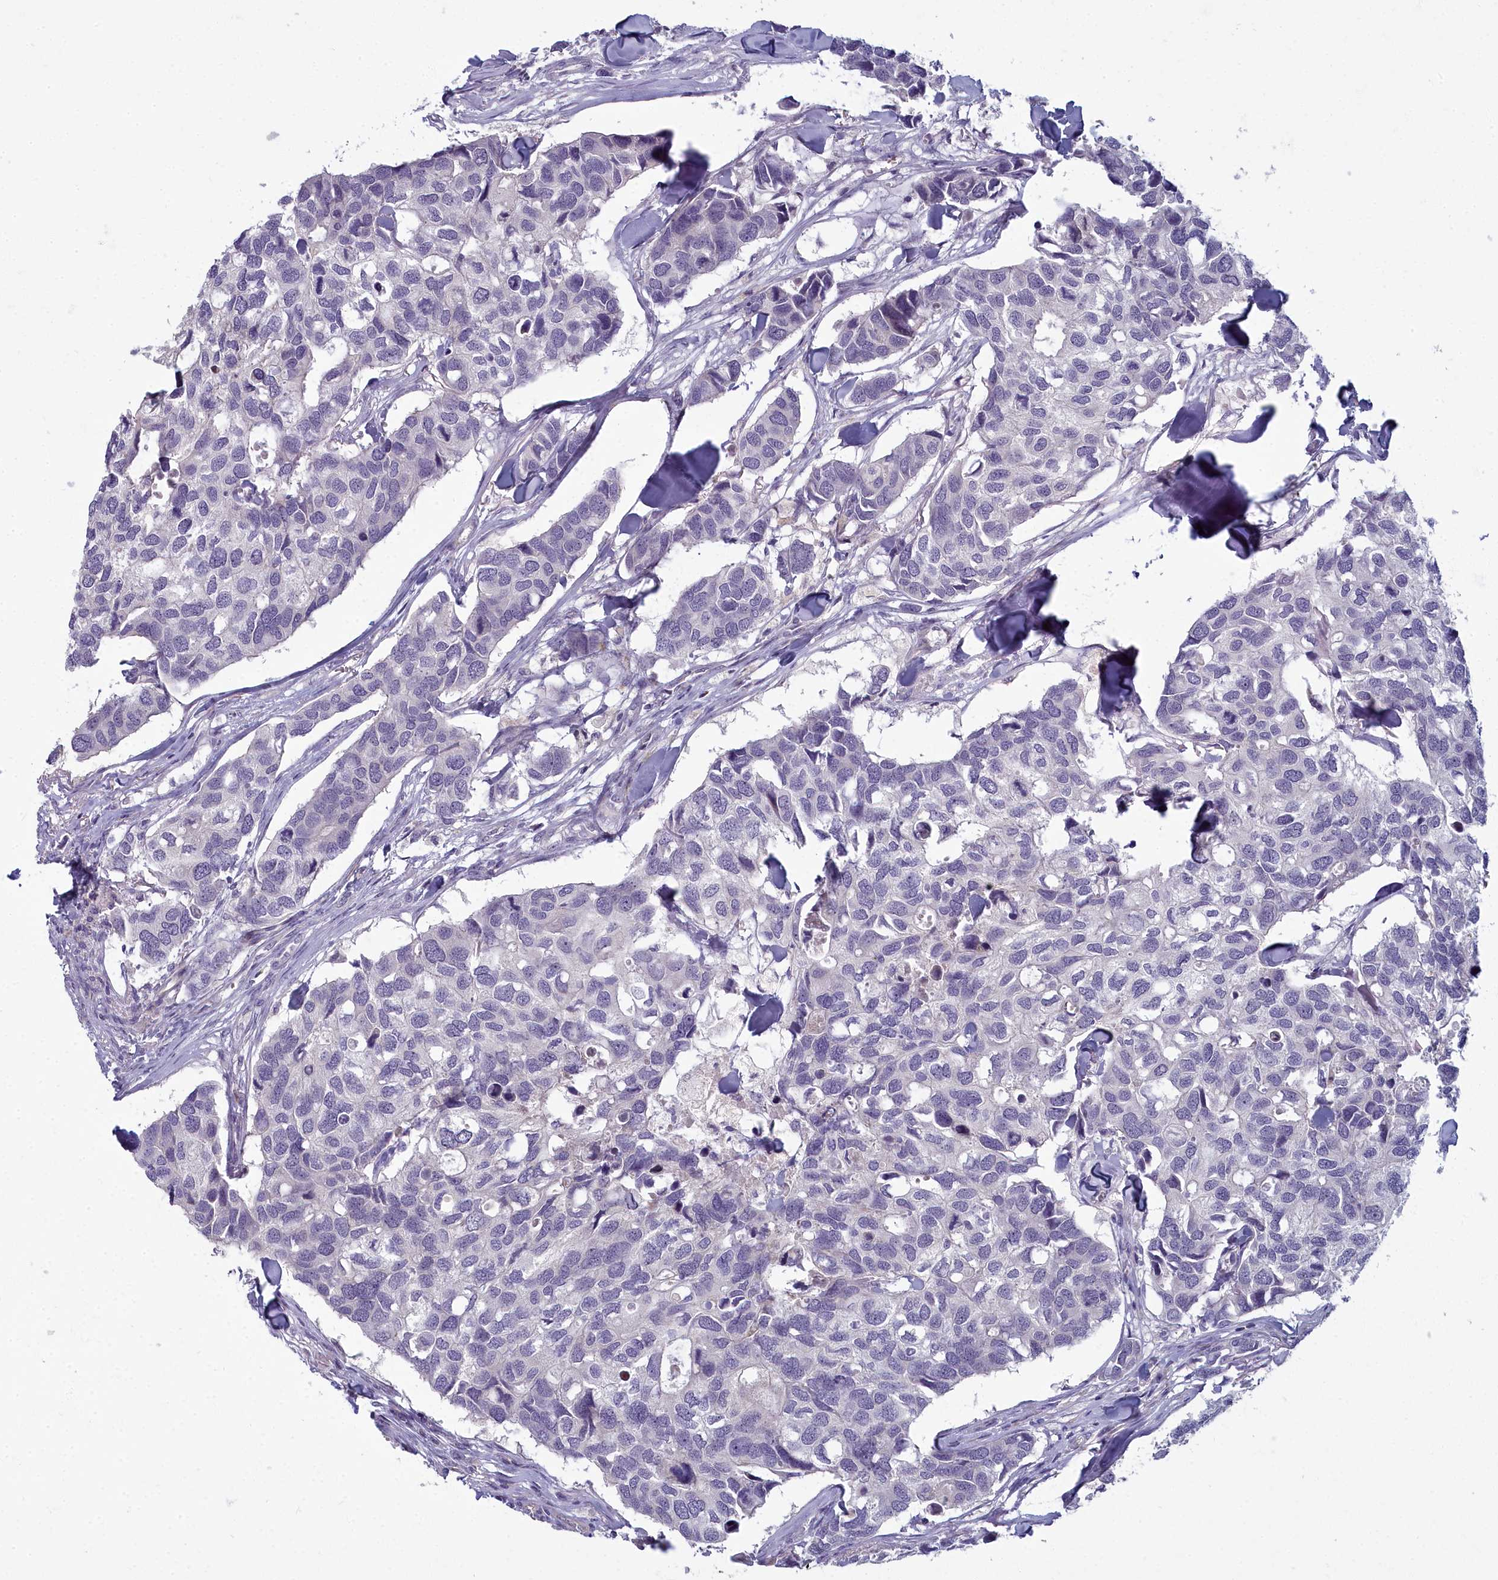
{"staining": {"intensity": "negative", "quantity": "none", "location": "none"}, "tissue": "breast cancer", "cell_type": "Tumor cells", "image_type": "cancer", "snomed": [{"axis": "morphology", "description": "Duct carcinoma"}, {"axis": "topography", "description": "Breast"}], "caption": "DAB (3,3'-diaminobenzidine) immunohistochemical staining of human intraductal carcinoma (breast) demonstrates no significant expression in tumor cells.", "gene": "ARL15", "patient": {"sex": "female", "age": 83}}